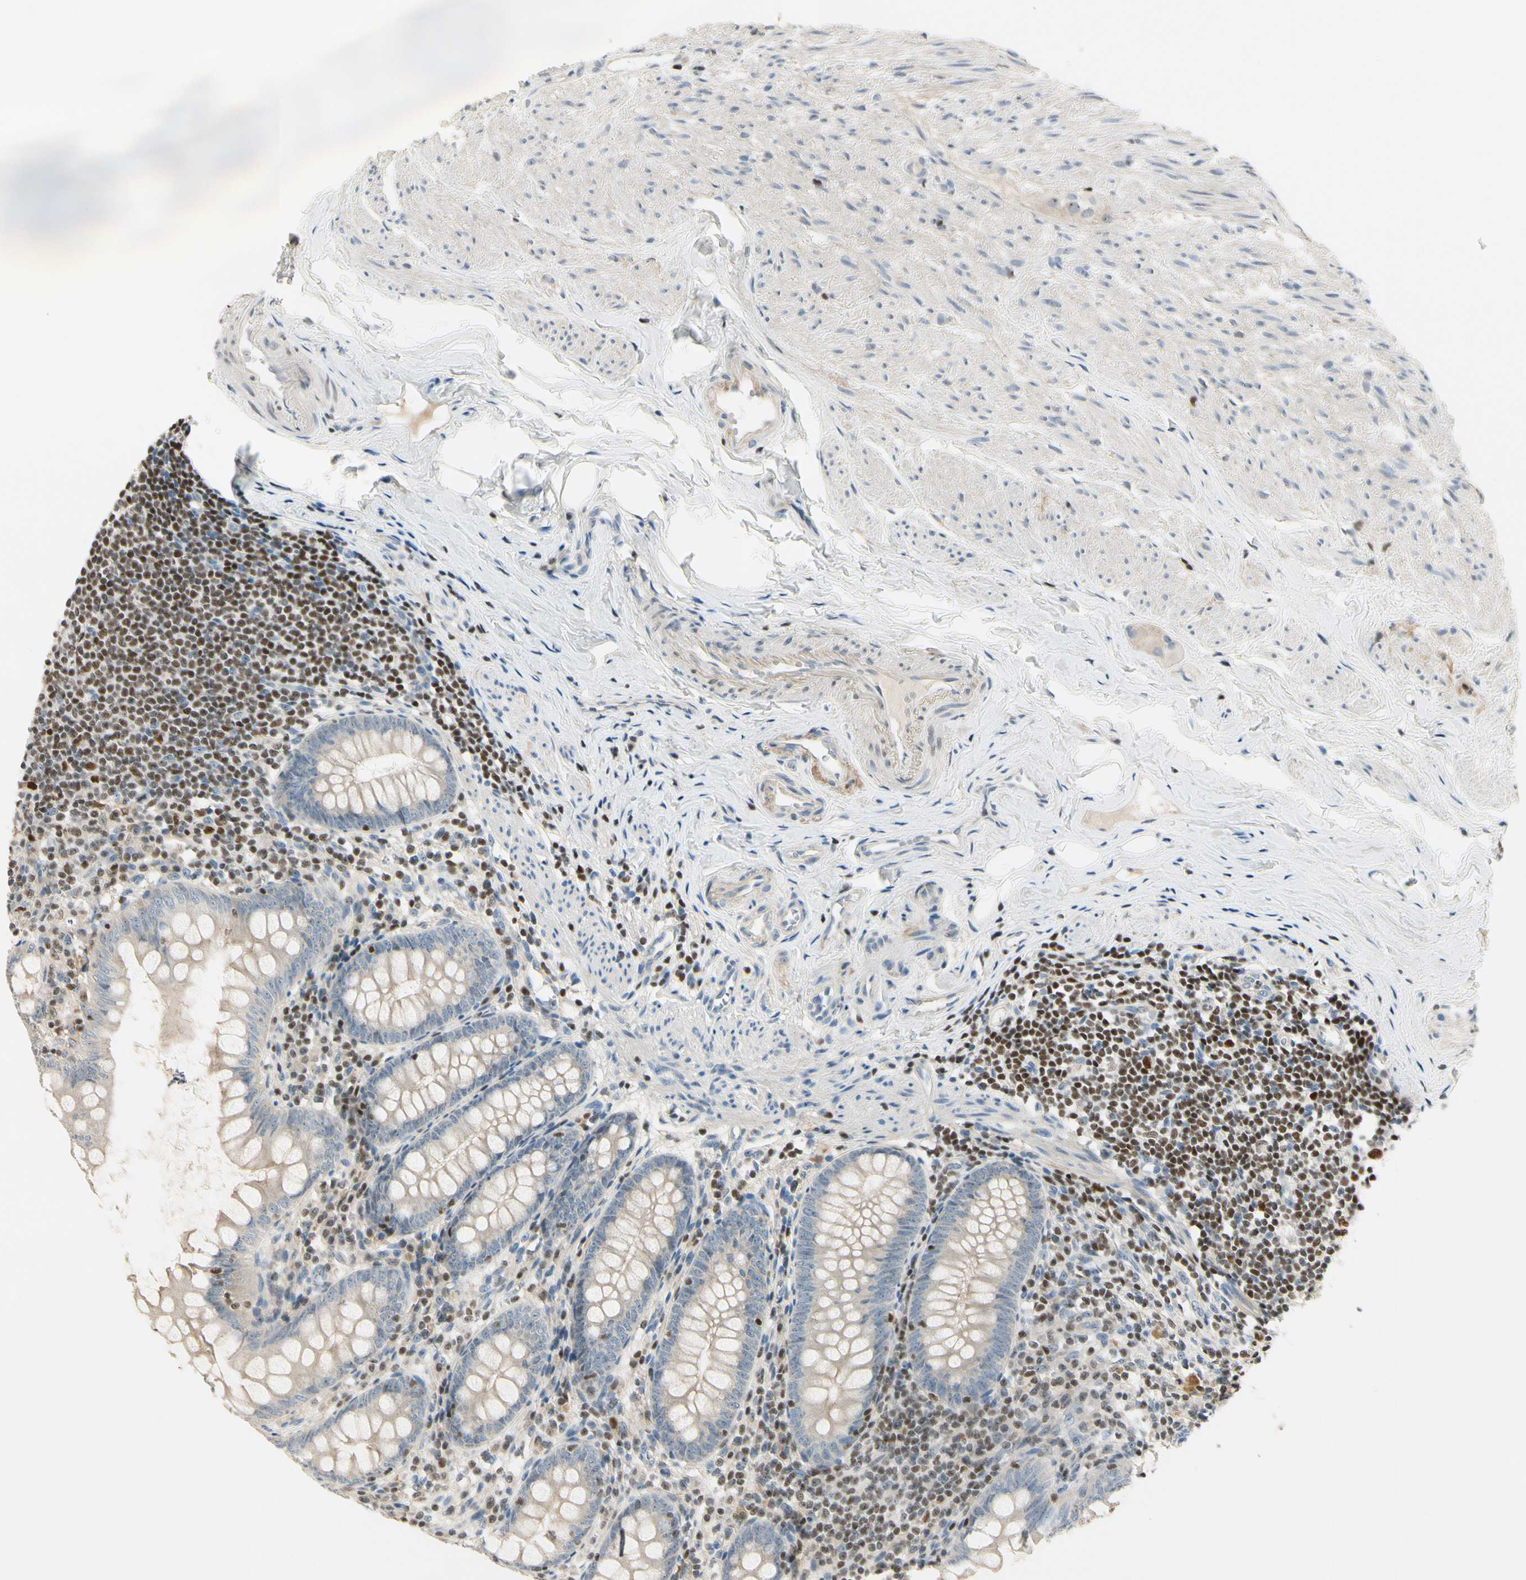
{"staining": {"intensity": "weak", "quantity": ">75%", "location": "cytoplasmic/membranous"}, "tissue": "appendix", "cell_type": "Glandular cells", "image_type": "normal", "snomed": [{"axis": "morphology", "description": "Normal tissue, NOS"}, {"axis": "topography", "description": "Appendix"}], "caption": "Protein staining reveals weak cytoplasmic/membranous expression in approximately >75% of glandular cells in unremarkable appendix.", "gene": "NFYA", "patient": {"sex": "female", "age": 77}}